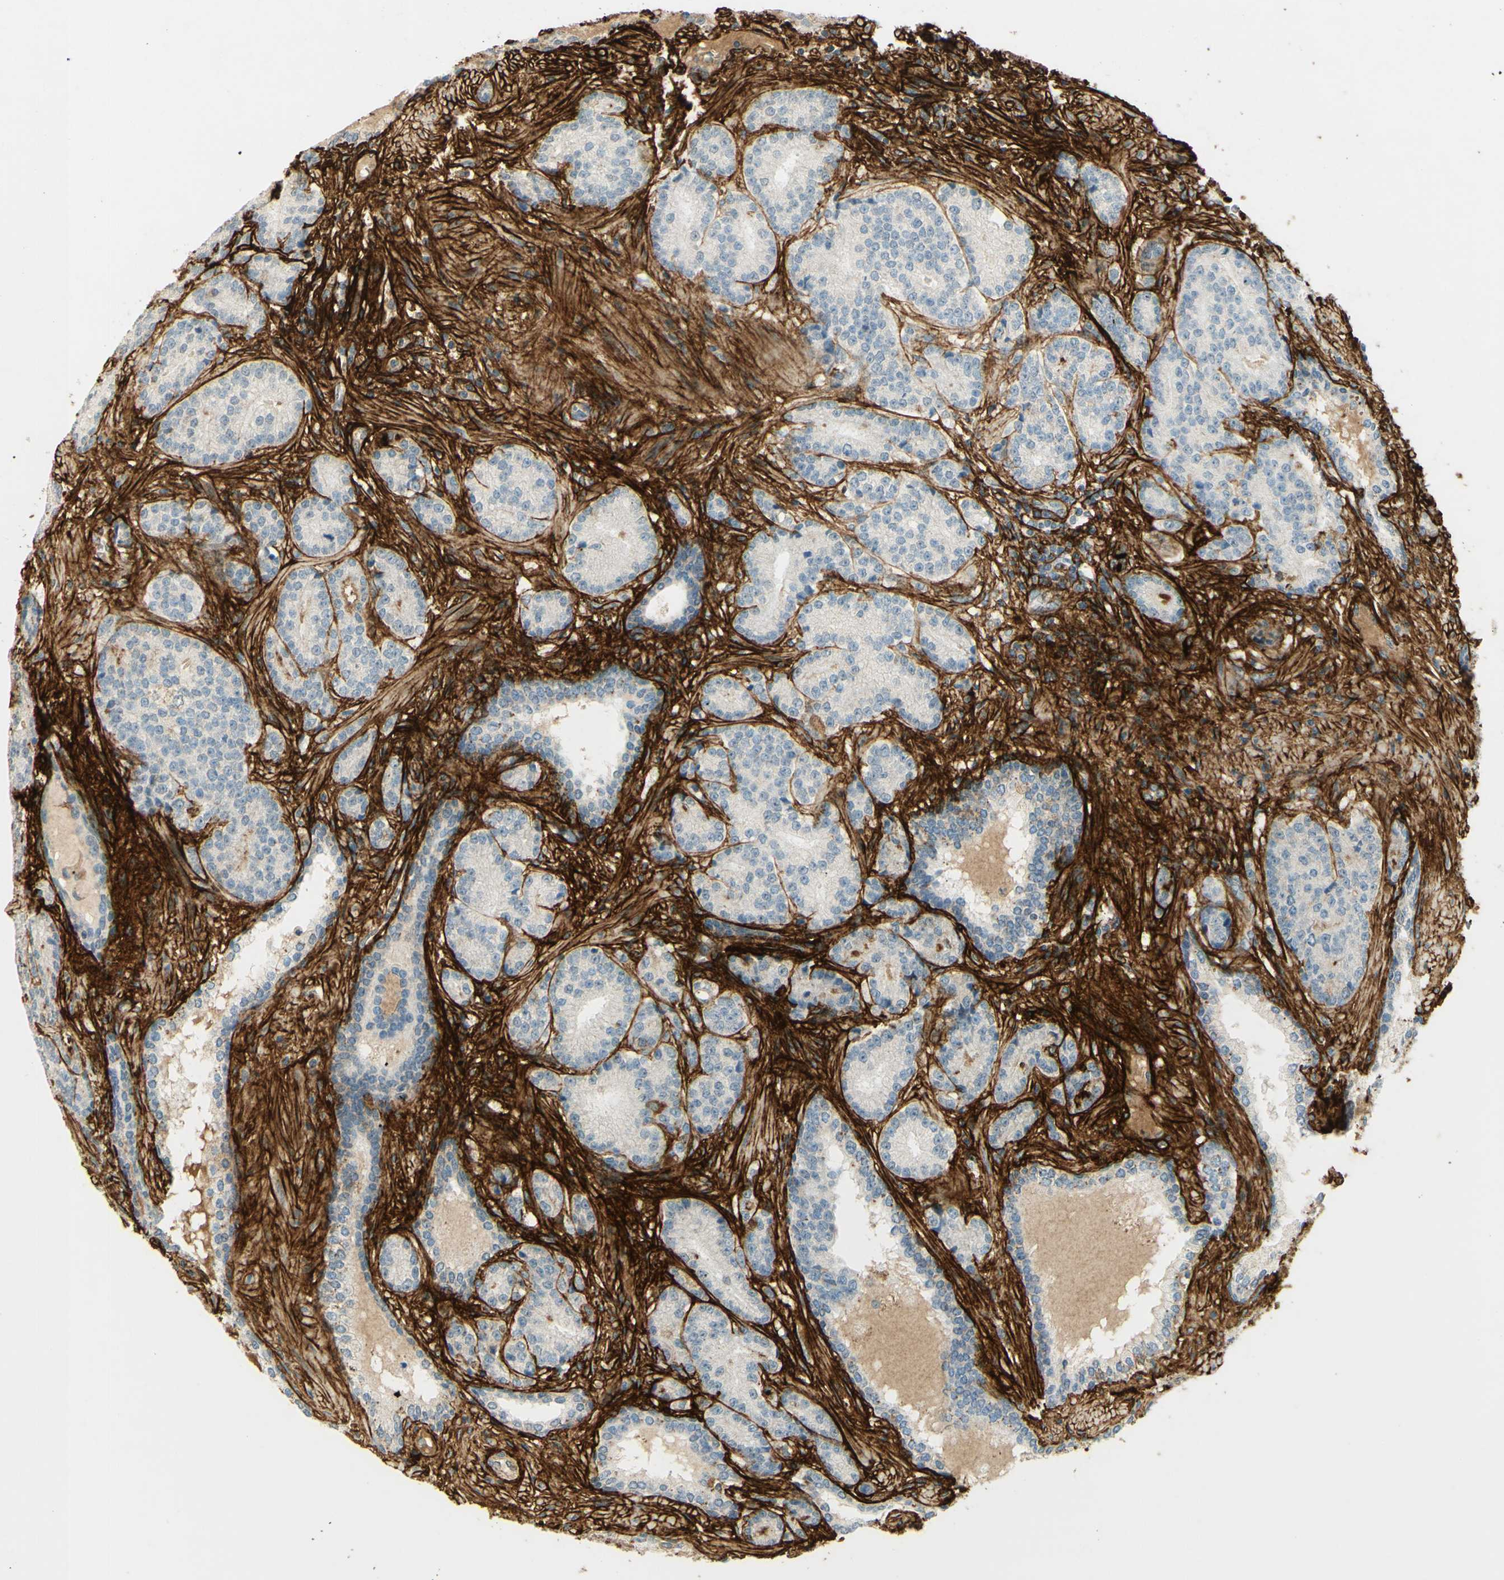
{"staining": {"intensity": "moderate", "quantity": "<25%", "location": "cytoplasmic/membranous"}, "tissue": "prostate cancer", "cell_type": "Tumor cells", "image_type": "cancer", "snomed": [{"axis": "morphology", "description": "Adenocarcinoma, High grade"}, {"axis": "topography", "description": "Prostate"}], "caption": "Prostate cancer (adenocarcinoma (high-grade)) tissue shows moderate cytoplasmic/membranous positivity in approximately <25% of tumor cells, visualized by immunohistochemistry. (IHC, brightfield microscopy, high magnification).", "gene": "TNN", "patient": {"sex": "male", "age": 61}}